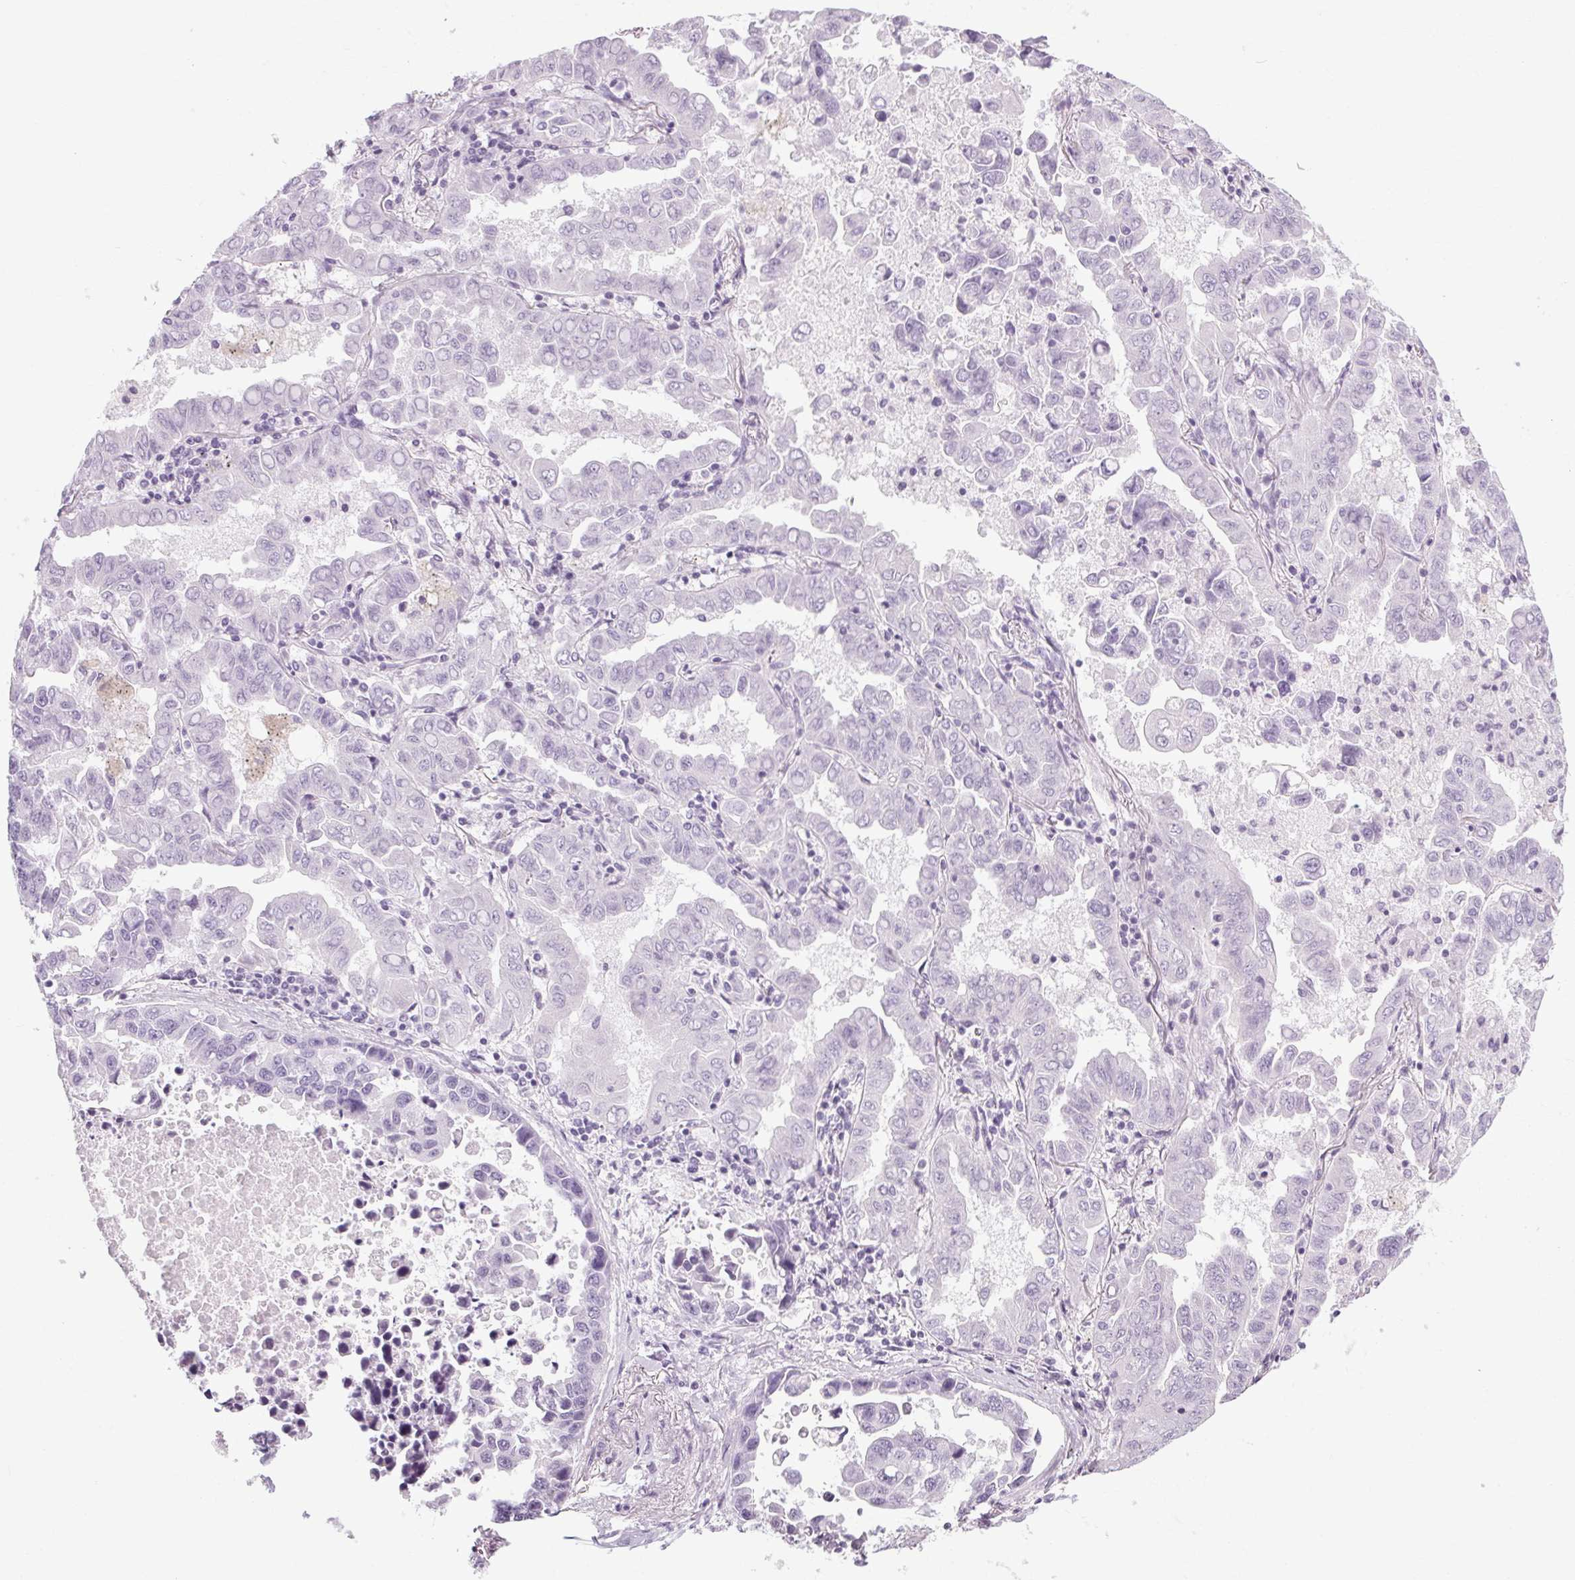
{"staining": {"intensity": "negative", "quantity": "none", "location": "none"}, "tissue": "lung cancer", "cell_type": "Tumor cells", "image_type": "cancer", "snomed": [{"axis": "morphology", "description": "Adenocarcinoma, NOS"}, {"axis": "topography", "description": "Lung"}], "caption": "This is an IHC image of lung cancer. There is no expression in tumor cells.", "gene": "POMC", "patient": {"sex": "male", "age": 64}}